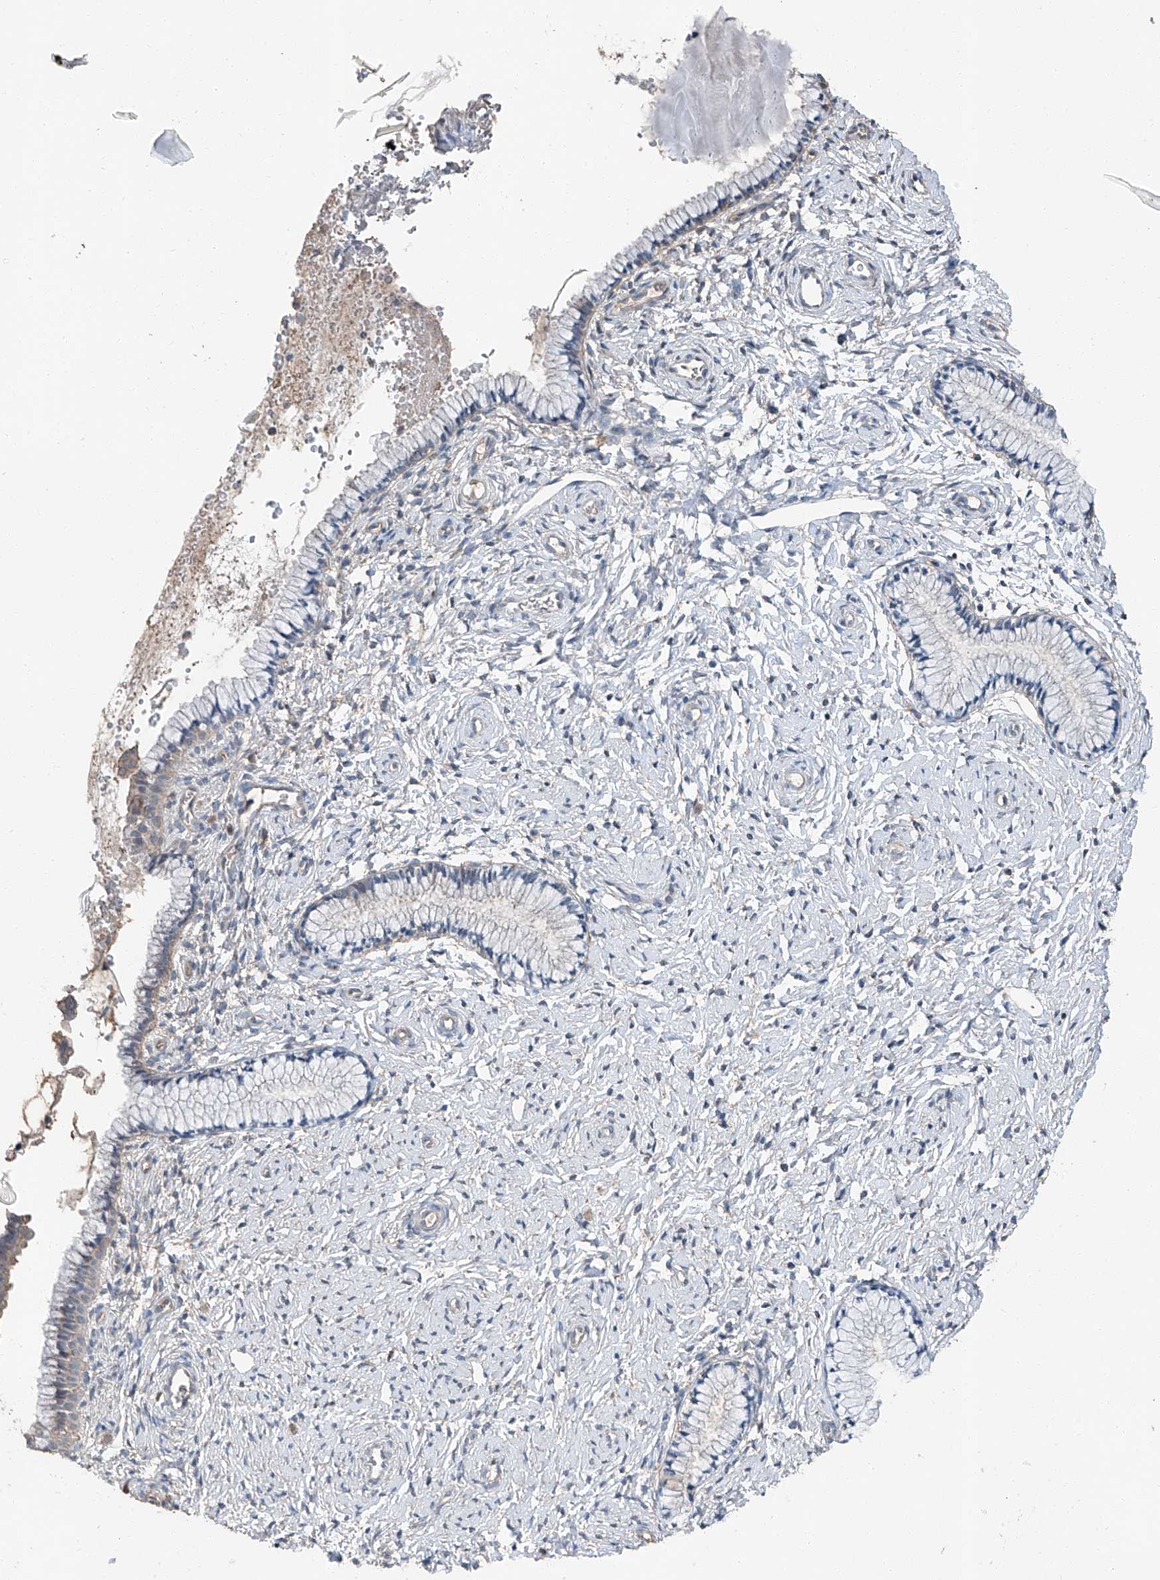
{"staining": {"intensity": "negative", "quantity": "none", "location": "none"}, "tissue": "cervix", "cell_type": "Glandular cells", "image_type": "normal", "snomed": [{"axis": "morphology", "description": "Normal tissue, NOS"}, {"axis": "topography", "description": "Cervix"}], "caption": "This is an IHC histopathology image of unremarkable cervix. There is no positivity in glandular cells.", "gene": "MAMLD1", "patient": {"sex": "female", "age": 33}}